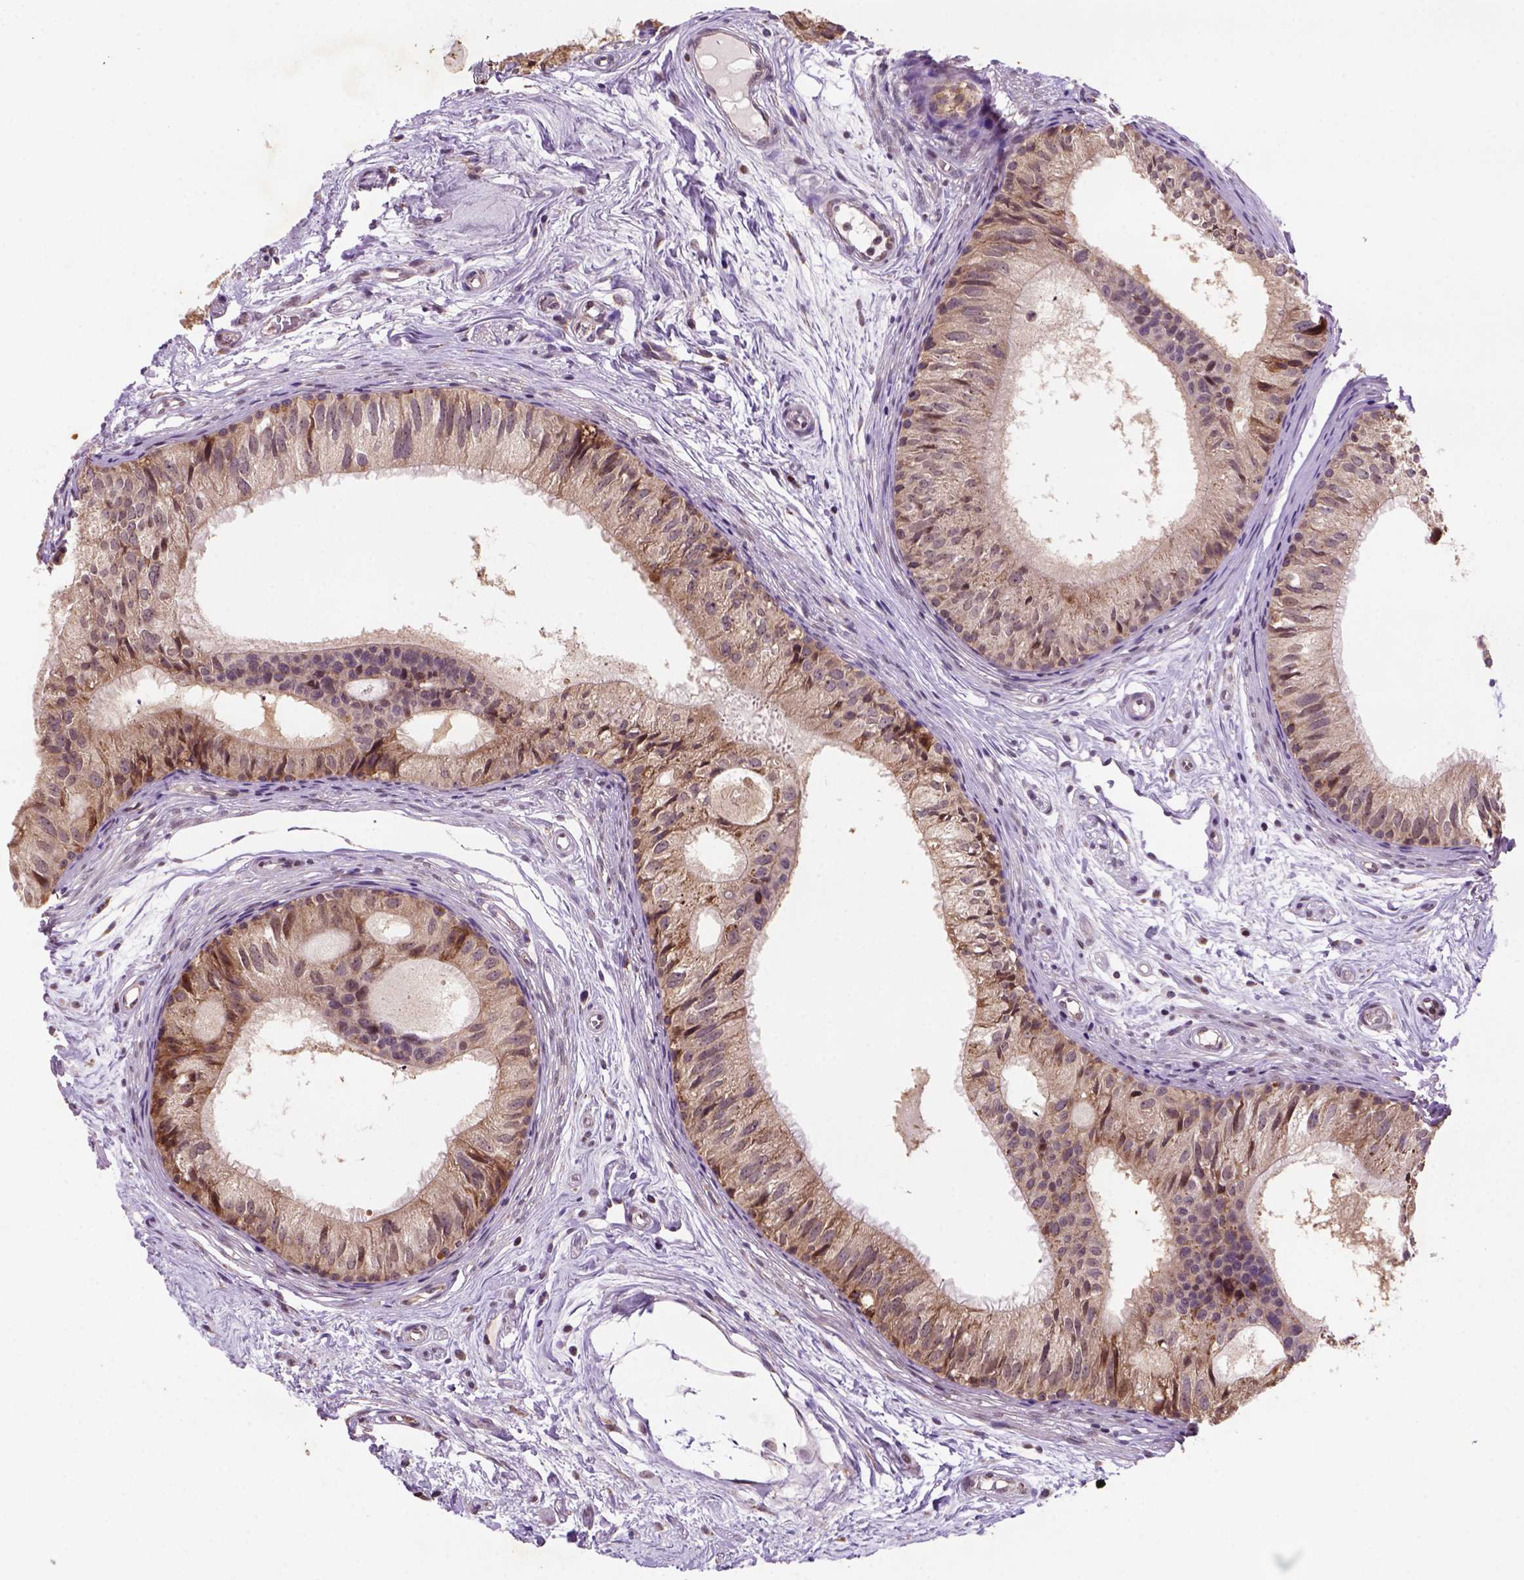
{"staining": {"intensity": "moderate", "quantity": ">75%", "location": "cytoplasmic/membranous"}, "tissue": "epididymis", "cell_type": "Glandular cells", "image_type": "normal", "snomed": [{"axis": "morphology", "description": "Normal tissue, NOS"}, {"axis": "topography", "description": "Epididymis"}], "caption": "IHC histopathology image of normal epididymis: human epididymis stained using immunohistochemistry shows medium levels of moderate protein expression localized specifically in the cytoplasmic/membranous of glandular cells, appearing as a cytoplasmic/membranous brown color.", "gene": "FZD7", "patient": {"sex": "male", "age": 25}}